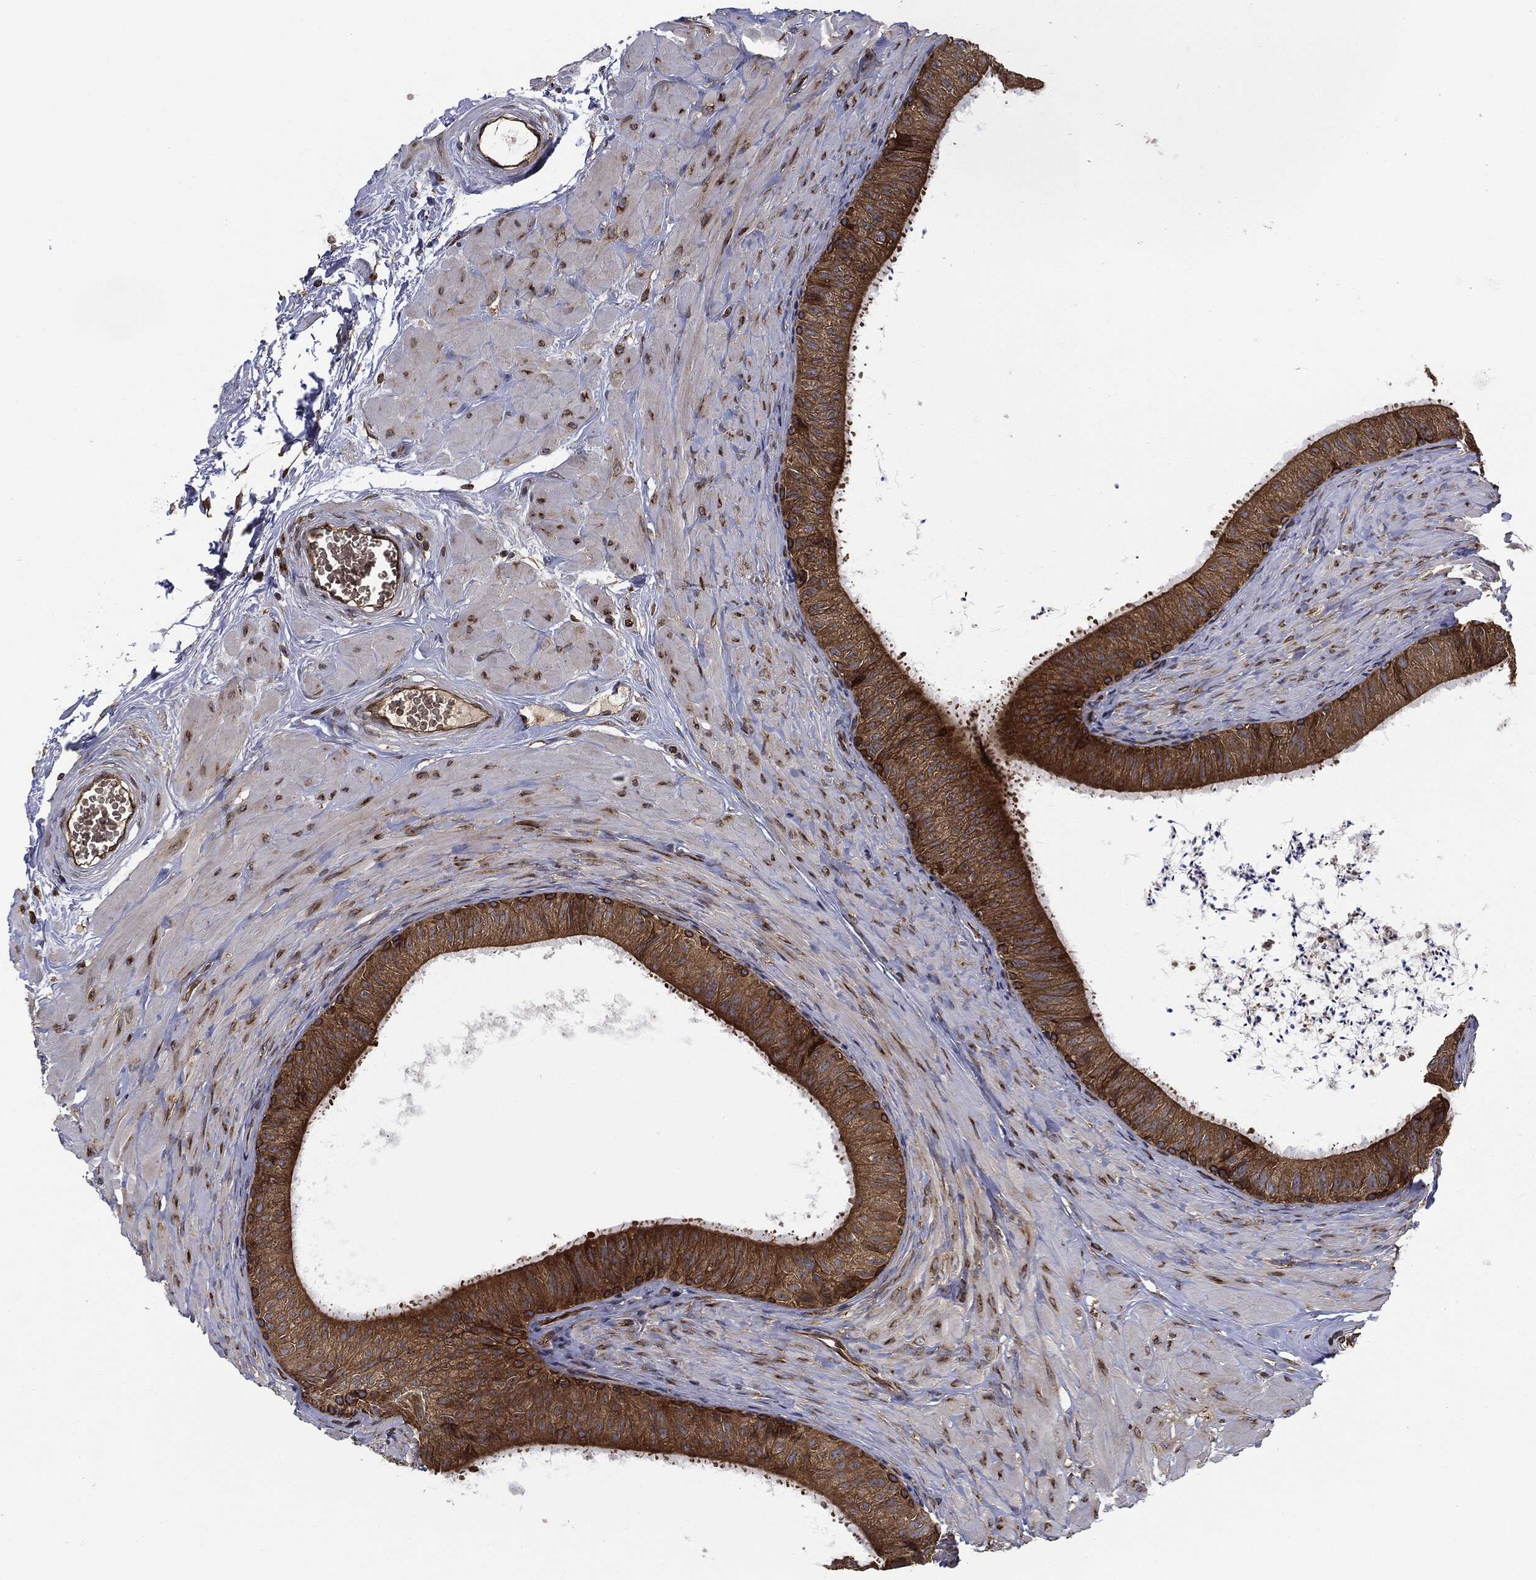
{"staining": {"intensity": "strong", "quantity": ">75%", "location": "cytoplasmic/membranous"}, "tissue": "epididymis", "cell_type": "Glandular cells", "image_type": "normal", "snomed": [{"axis": "morphology", "description": "Normal tissue, NOS"}, {"axis": "topography", "description": "Epididymis"}], "caption": "Protein expression analysis of normal epididymis exhibits strong cytoplasmic/membranous positivity in about >75% of glandular cells. The staining was performed using DAB (3,3'-diaminobenzidine), with brown indicating positive protein expression. Nuclei are stained blue with hematoxylin.", "gene": "EIF2AK2", "patient": {"sex": "male", "age": 34}}